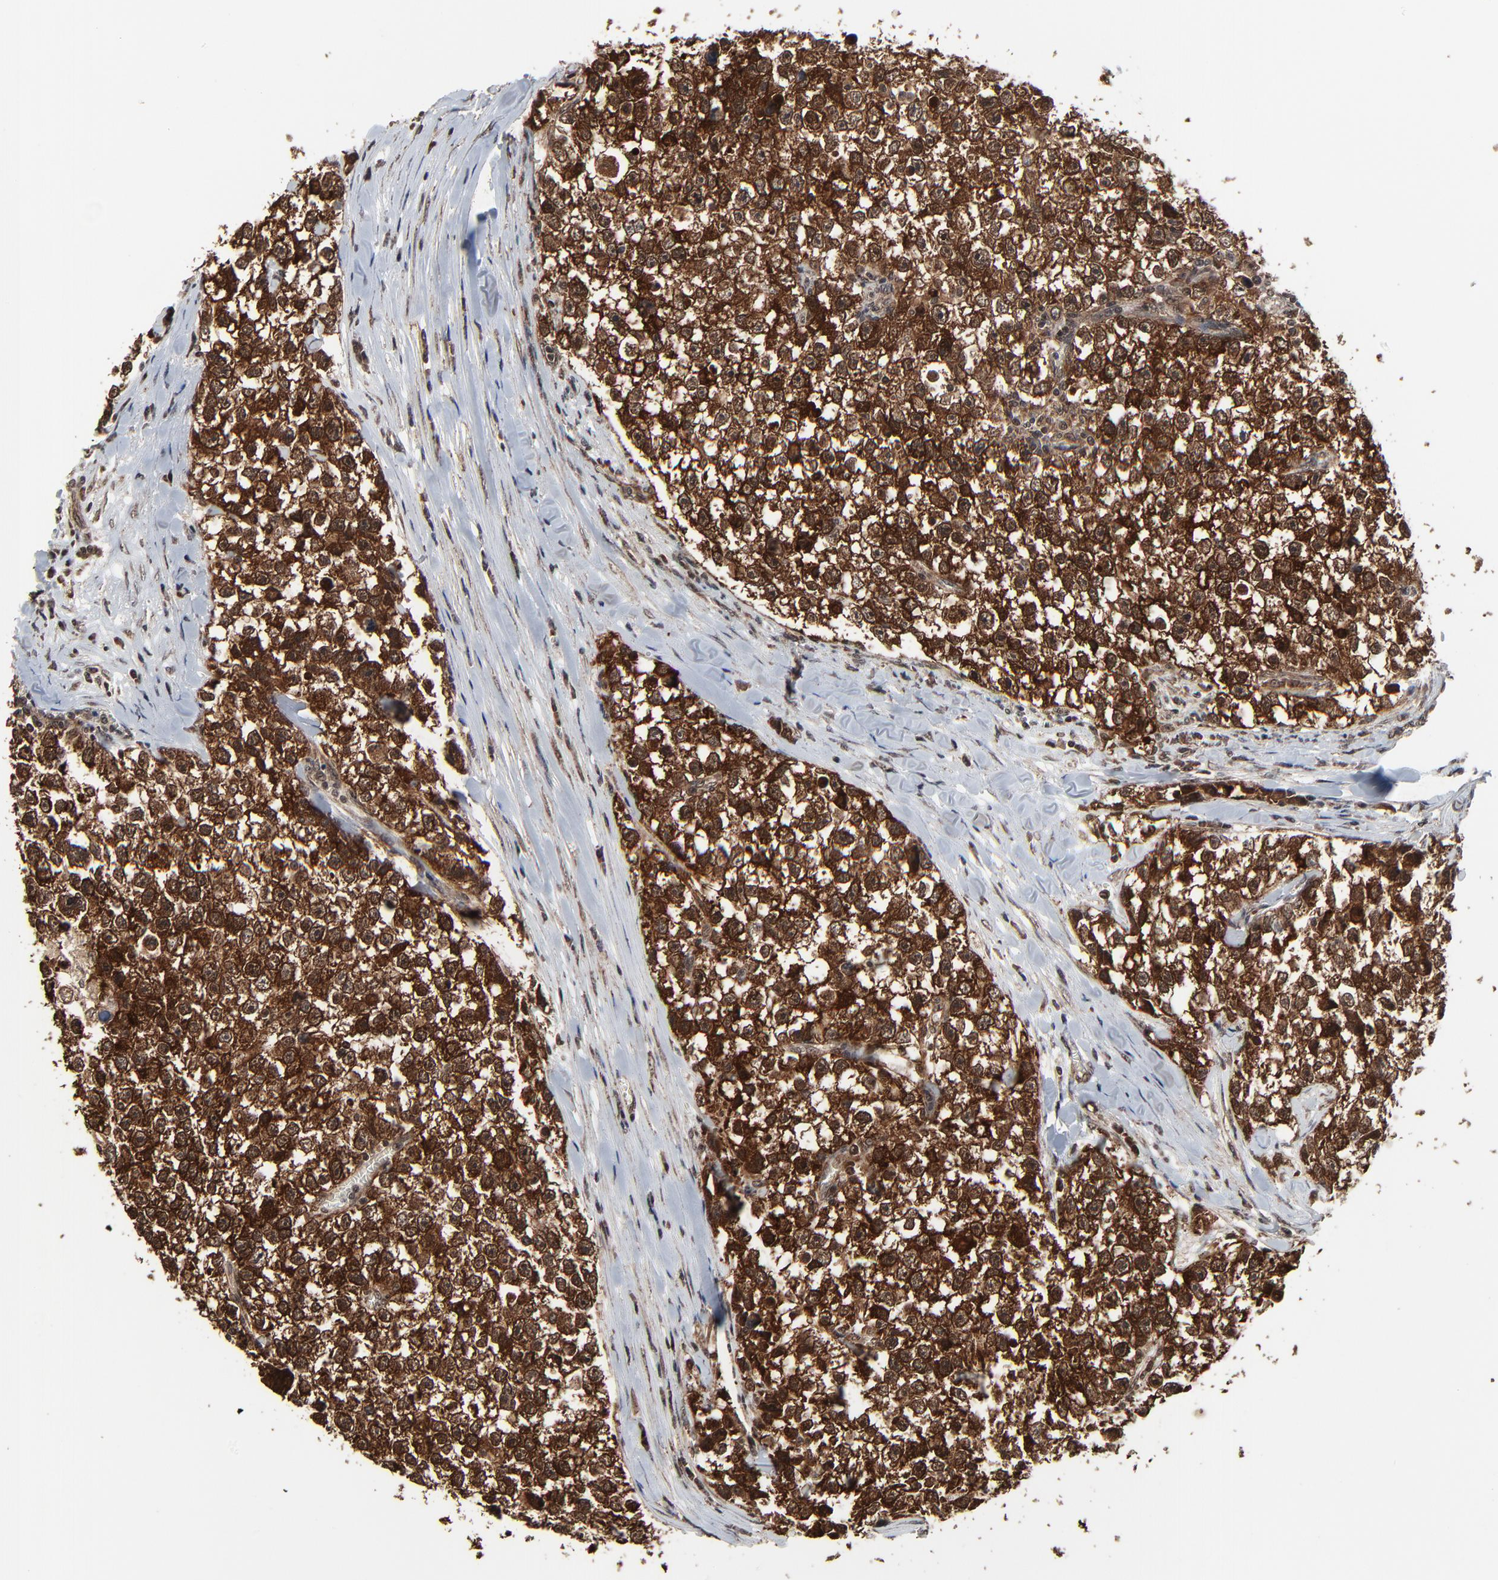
{"staining": {"intensity": "strong", "quantity": ">75%", "location": "cytoplasmic/membranous,nuclear"}, "tissue": "testis cancer", "cell_type": "Tumor cells", "image_type": "cancer", "snomed": [{"axis": "morphology", "description": "Seminoma, NOS"}, {"axis": "morphology", "description": "Carcinoma, Embryonal, NOS"}, {"axis": "topography", "description": "Testis"}], "caption": "Protein expression analysis of human testis cancer (embryonal carcinoma) reveals strong cytoplasmic/membranous and nuclear expression in approximately >75% of tumor cells.", "gene": "RHOJ", "patient": {"sex": "male", "age": 30}}